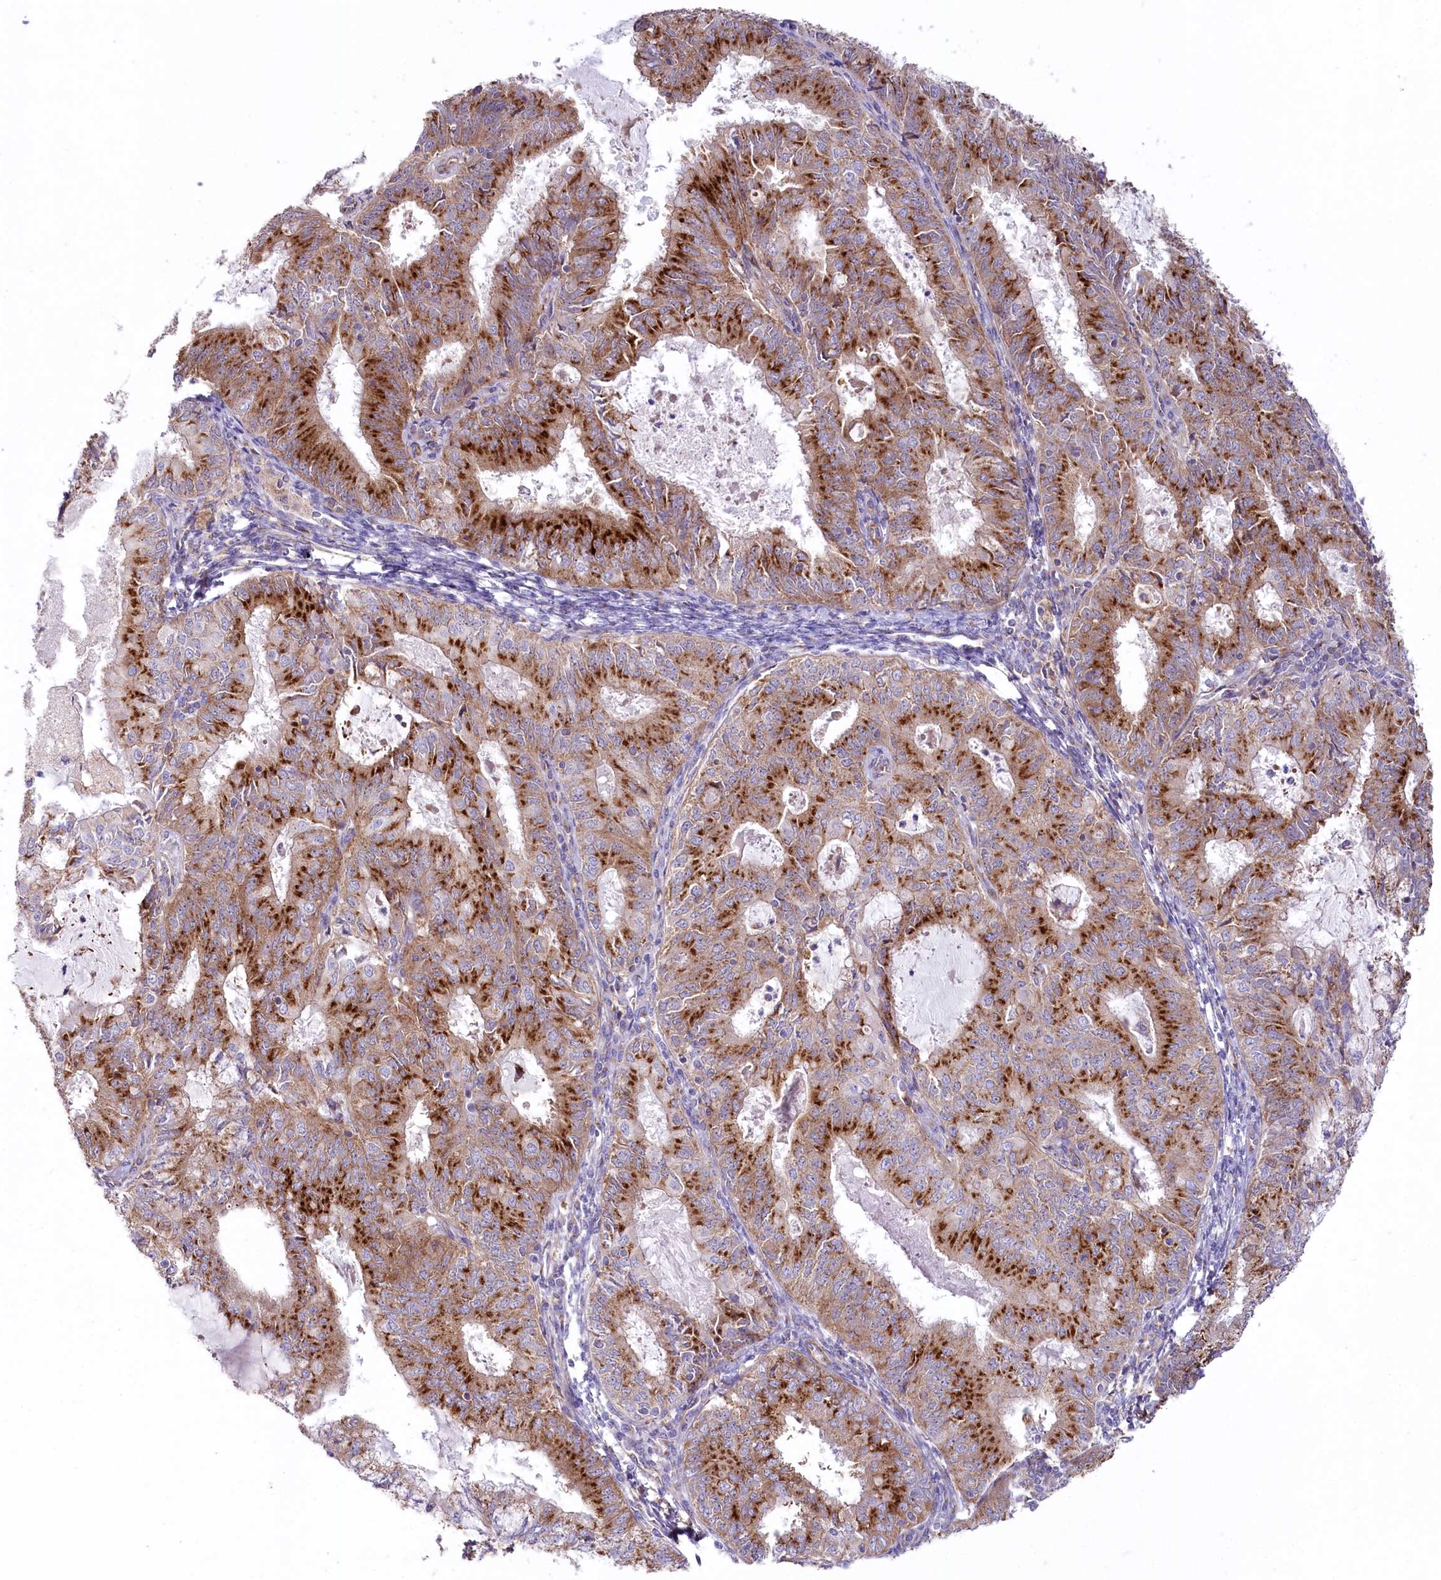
{"staining": {"intensity": "strong", "quantity": ">75%", "location": "cytoplasmic/membranous"}, "tissue": "endometrial cancer", "cell_type": "Tumor cells", "image_type": "cancer", "snomed": [{"axis": "morphology", "description": "Adenocarcinoma, NOS"}, {"axis": "topography", "description": "Endometrium"}], "caption": "Protein staining of endometrial cancer (adenocarcinoma) tissue demonstrates strong cytoplasmic/membranous positivity in approximately >75% of tumor cells. (DAB IHC with brightfield microscopy, high magnification).", "gene": "STX6", "patient": {"sex": "female", "age": 57}}